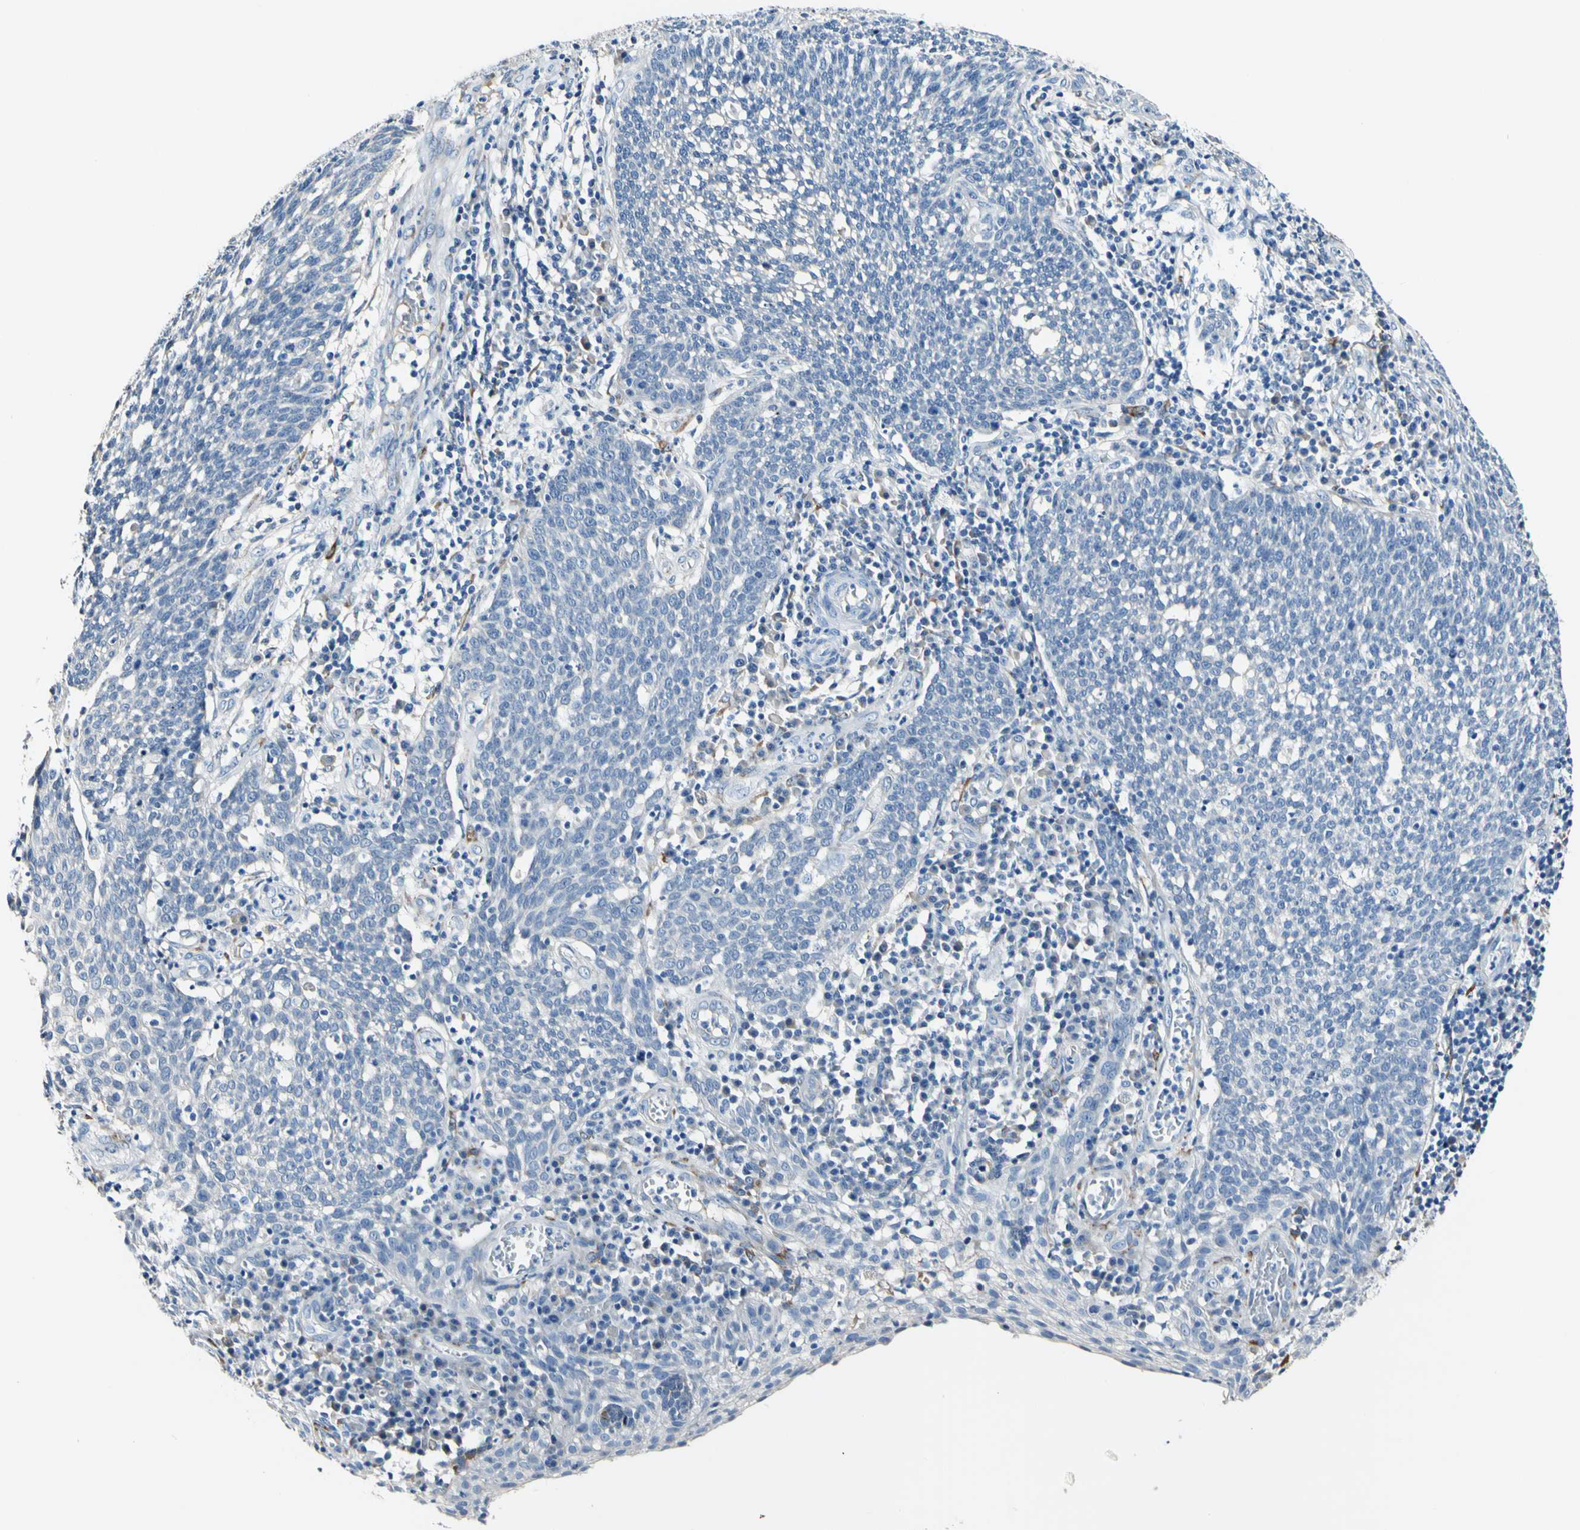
{"staining": {"intensity": "negative", "quantity": "none", "location": "none"}, "tissue": "cervical cancer", "cell_type": "Tumor cells", "image_type": "cancer", "snomed": [{"axis": "morphology", "description": "Squamous cell carcinoma, NOS"}, {"axis": "topography", "description": "Cervix"}], "caption": "DAB (3,3'-diaminobenzidine) immunohistochemical staining of cervical cancer (squamous cell carcinoma) demonstrates no significant expression in tumor cells.", "gene": "COL6A3", "patient": {"sex": "female", "age": 34}}